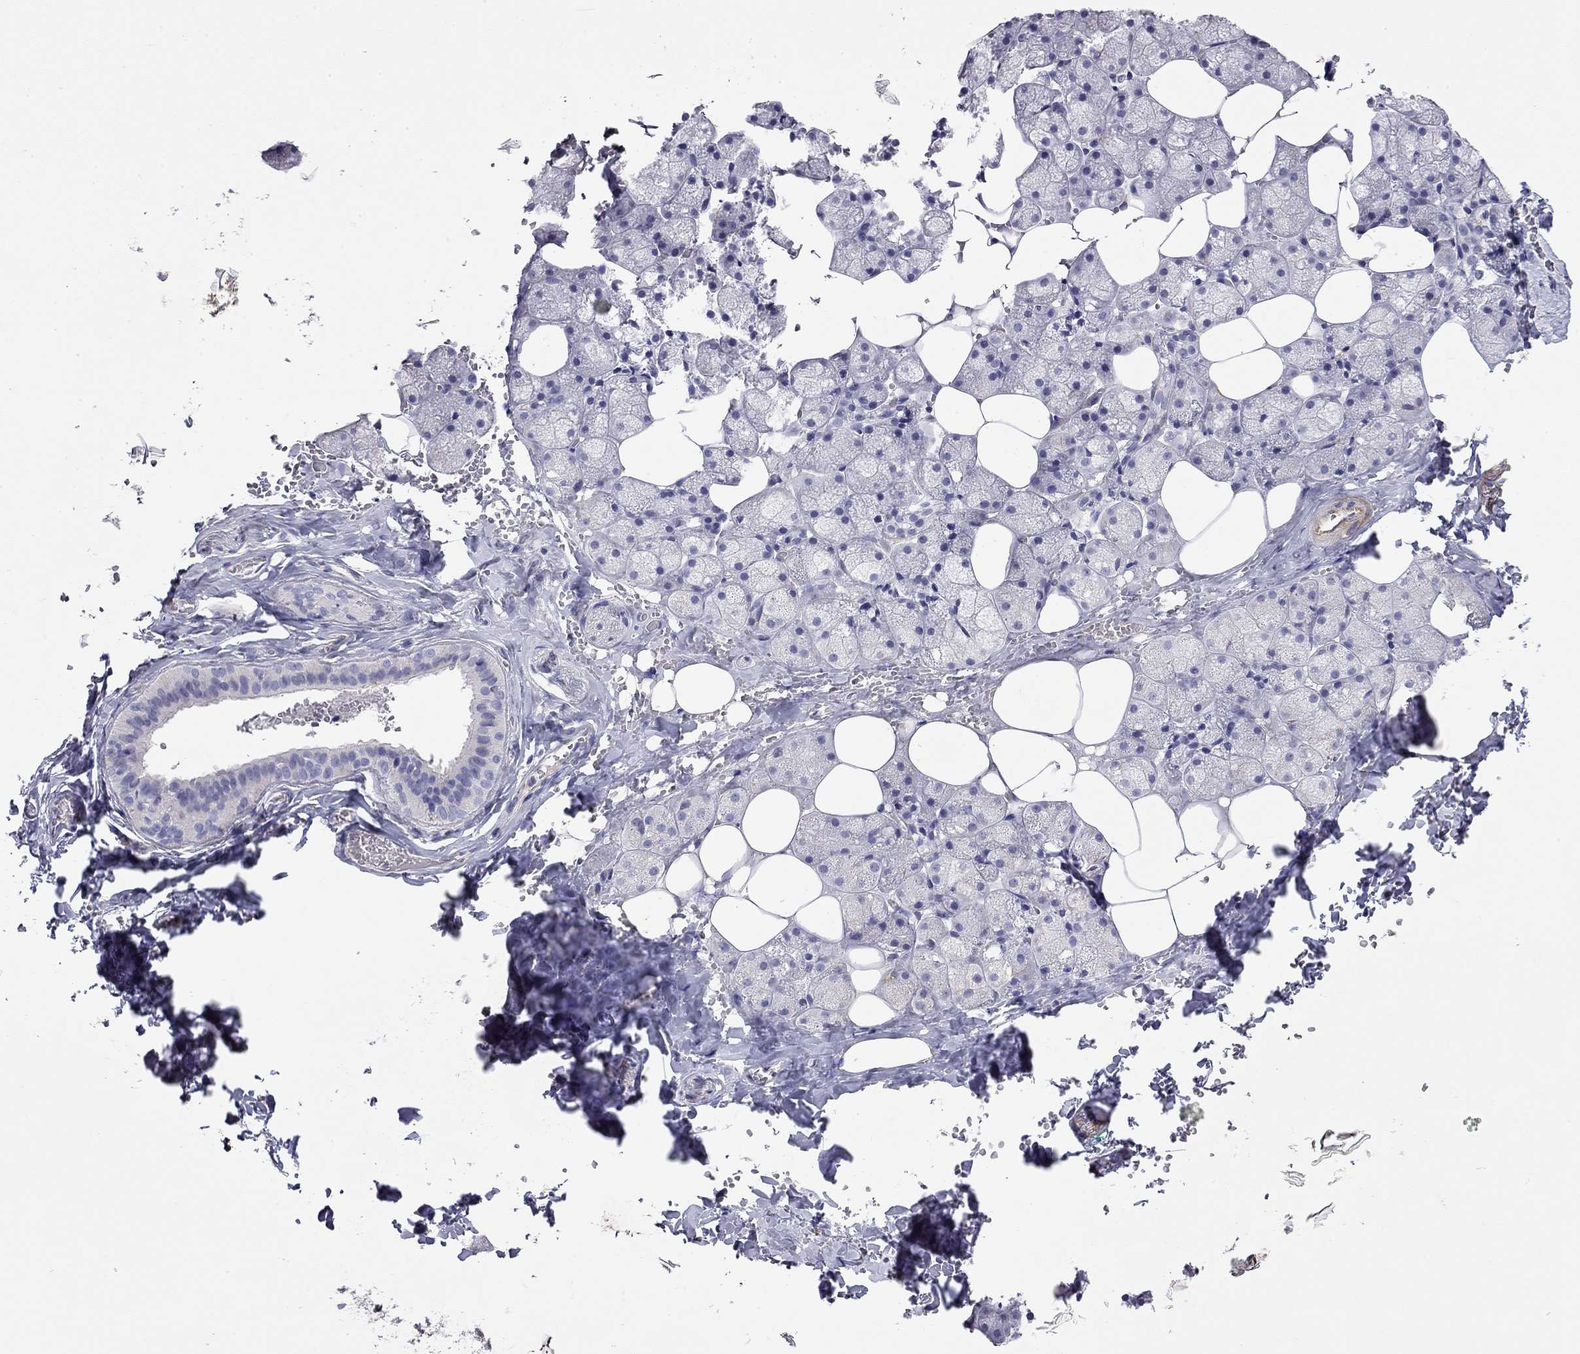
{"staining": {"intensity": "negative", "quantity": "none", "location": "none"}, "tissue": "salivary gland", "cell_type": "Glandular cells", "image_type": "normal", "snomed": [{"axis": "morphology", "description": "Normal tissue, NOS"}, {"axis": "topography", "description": "Salivary gland"}], "caption": "Immunohistochemical staining of benign salivary gland displays no significant staining in glandular cells. (DAB (3,3'-diaminobenzidine) immunohistochemistry visualized using brightfield microscopy, high magnification).", "gene": "RTL1", "patient": {"sex": "male", "age": 38}}